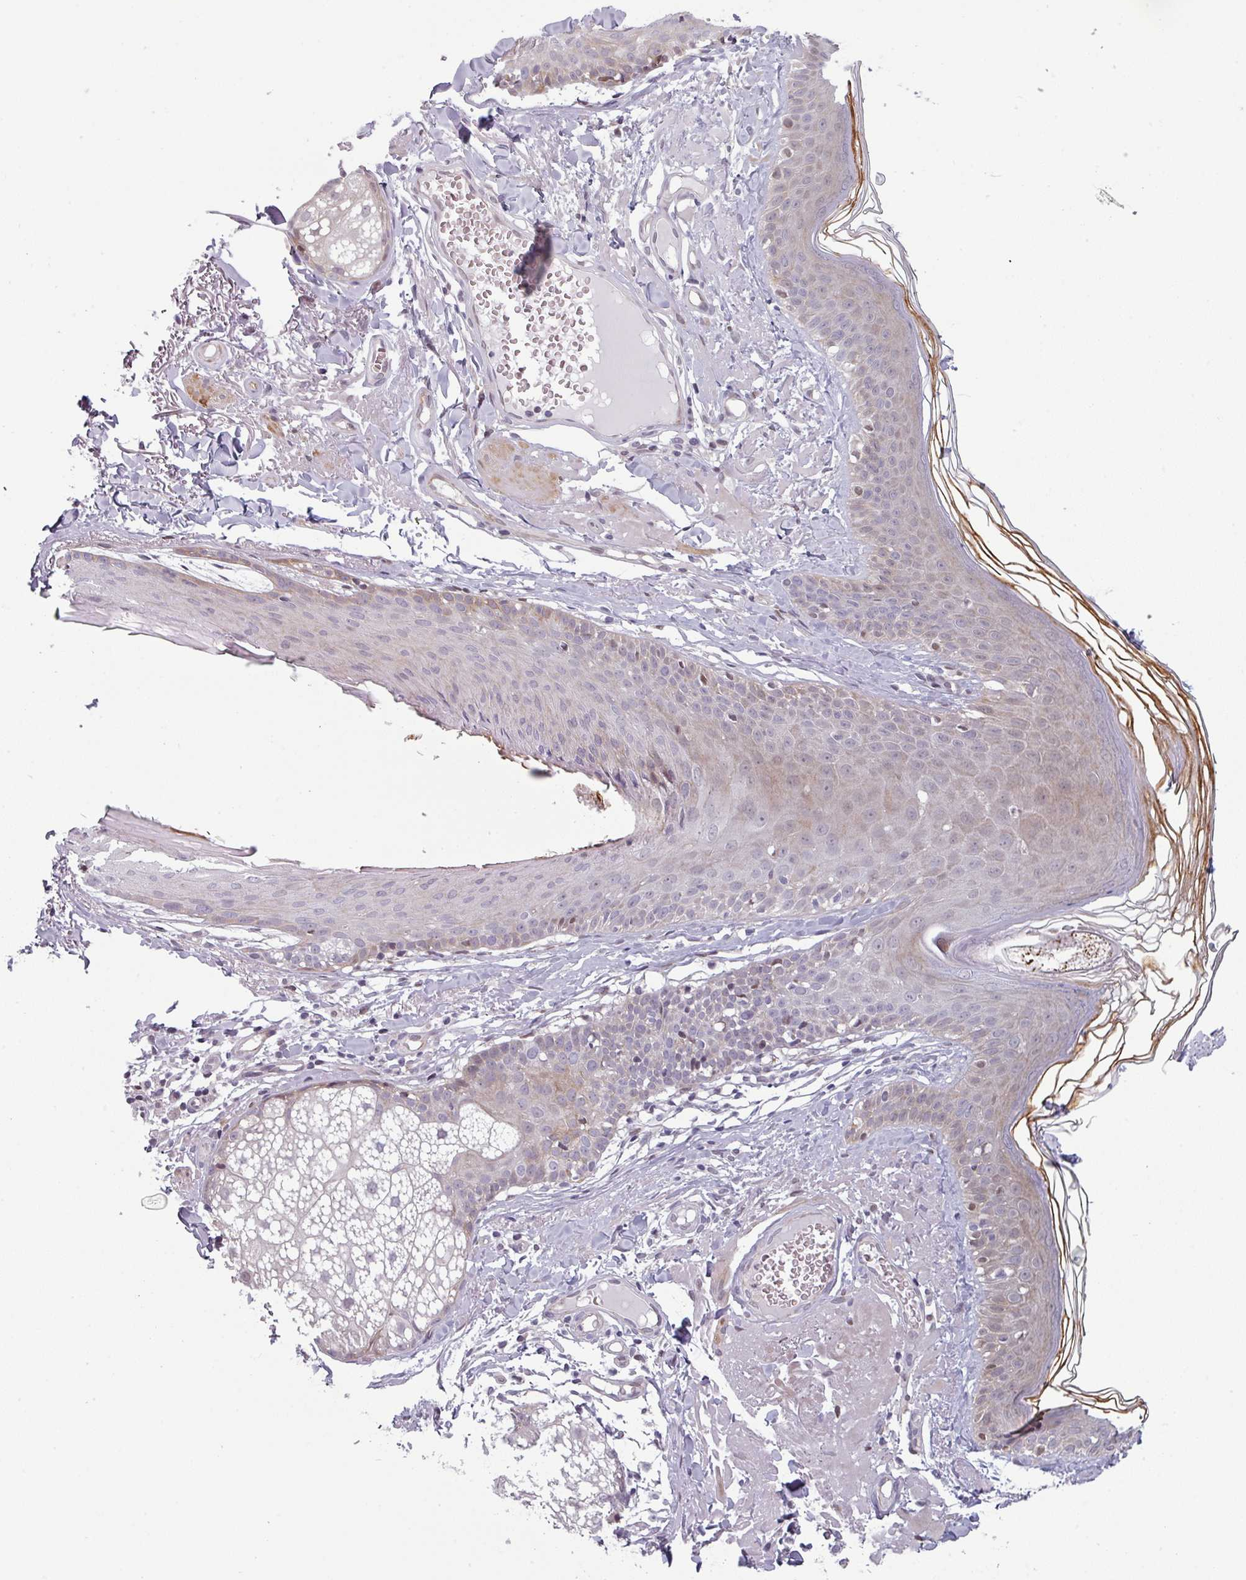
{"staining": {"intensity": "negative", "quantity": "none", "location": "none"}, "tissue": "skin", "cell_type": "Fibroblasts", "image_type": "normal", "snomed": [{"axis": "morphology", "description": "Normal tissue, NOS"}, {"axis": "morphology", "description": "Malignant melanoma, NOS"}, {"axis": "topography", "description": "Skin"}], "caption": "Immunohistochemistry histopathology image of normal human skin stained for a protein (brown), which demonstrates no positivity in fibroblasts. The staining was performed using DAB to visualize the protein expression in brown, while the nuclei were stained in blue with hematoxylin (Magnification: 20x).", "gene": "PRAMEF12", "patient": {"sex": "male", "age": 80}}